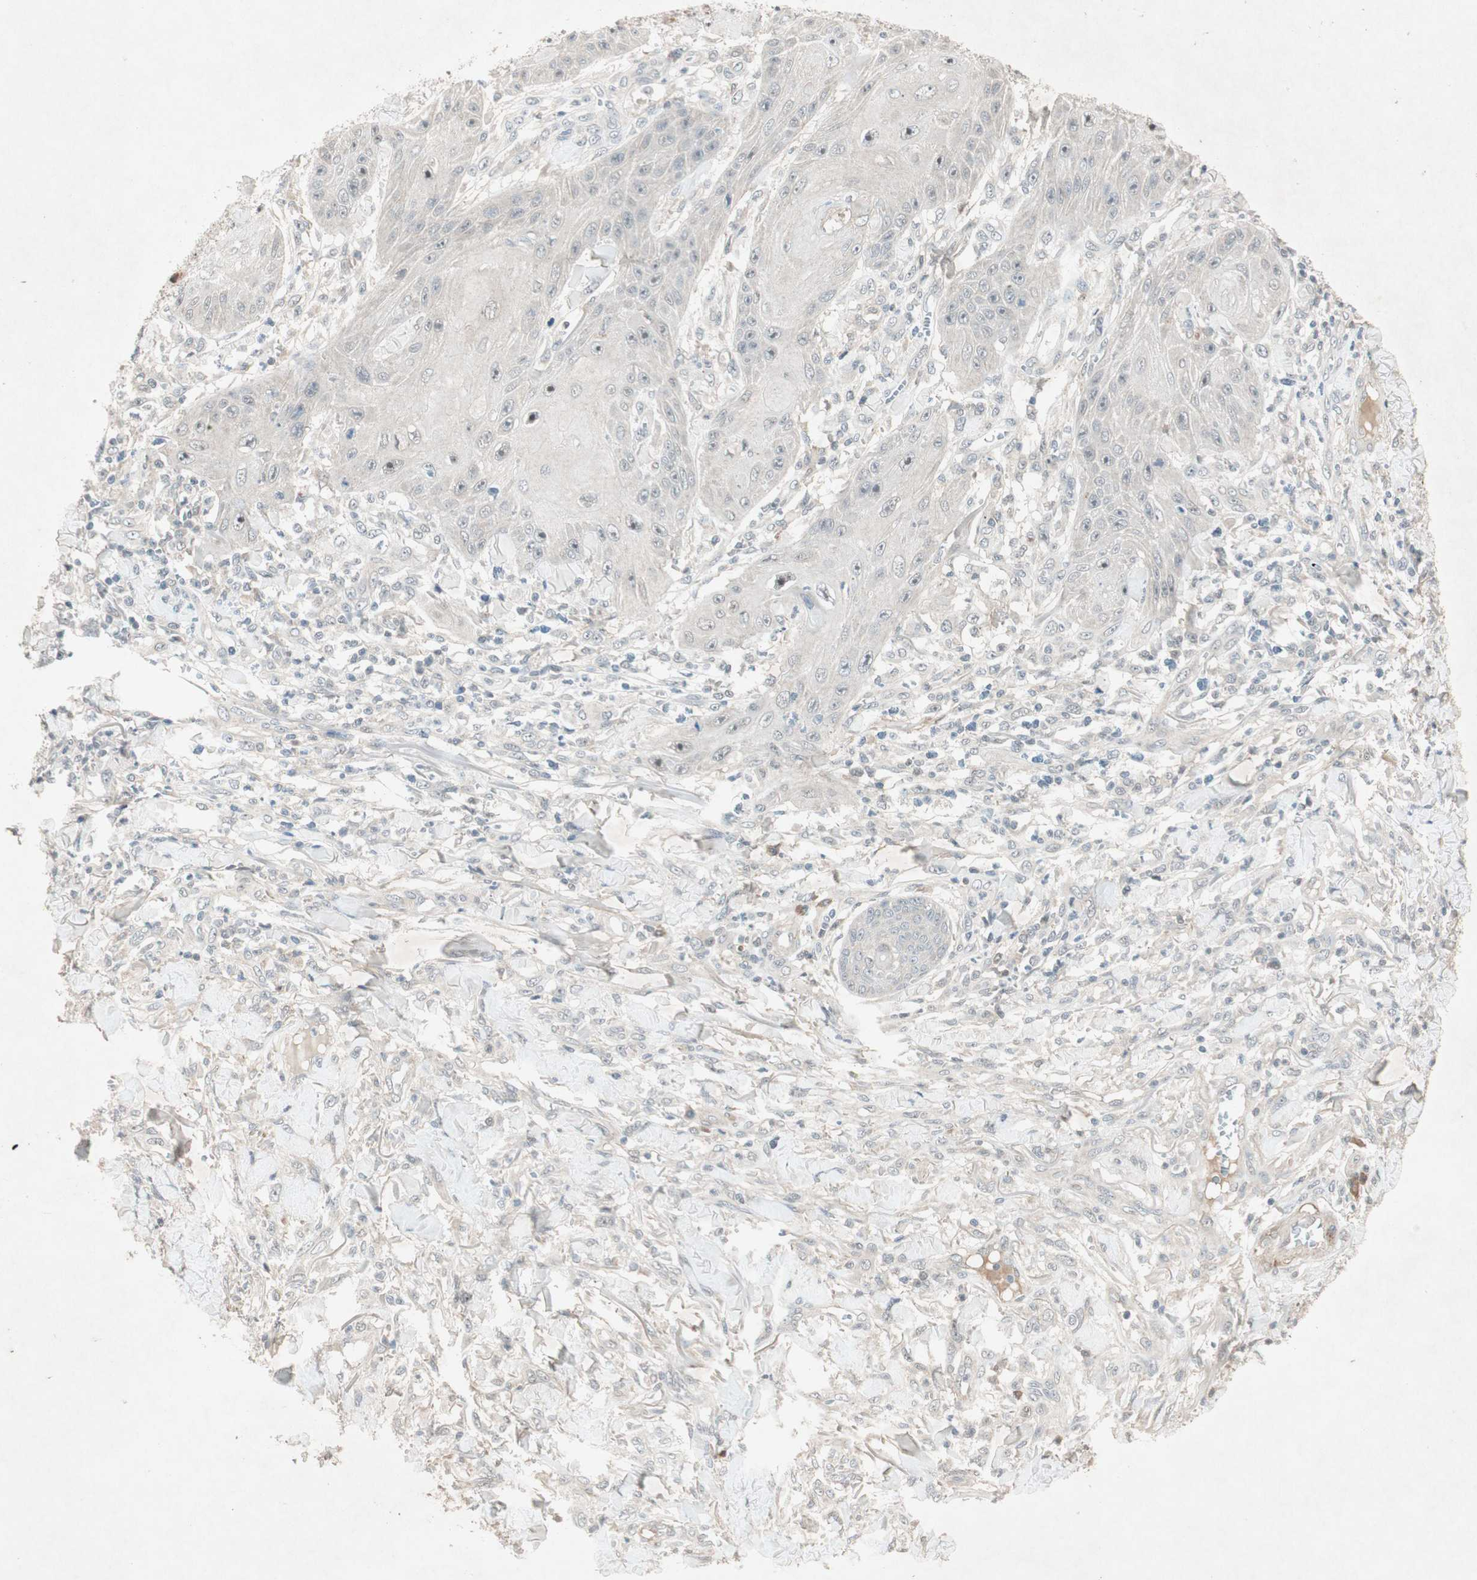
{"staining": {"intensity": "moderate", "quantity": "<25%", "location": "nuclear"}, "tissue": "skin cancer", "cell_type": "Tumor cells", "image_type": "cancer", "snomed": [{"axis": "morphology", "description": "Squamous cell carcinoma, NOS"}, {"axis": "topography", "description": "Skin"}], "caption": "Skin squamous cell carcinoma tissue reveals moderate nuclear expression in approximately <25% of tumor cells", "gene": "RNGTT", "patient": {"sex": "female", "age": 78}}